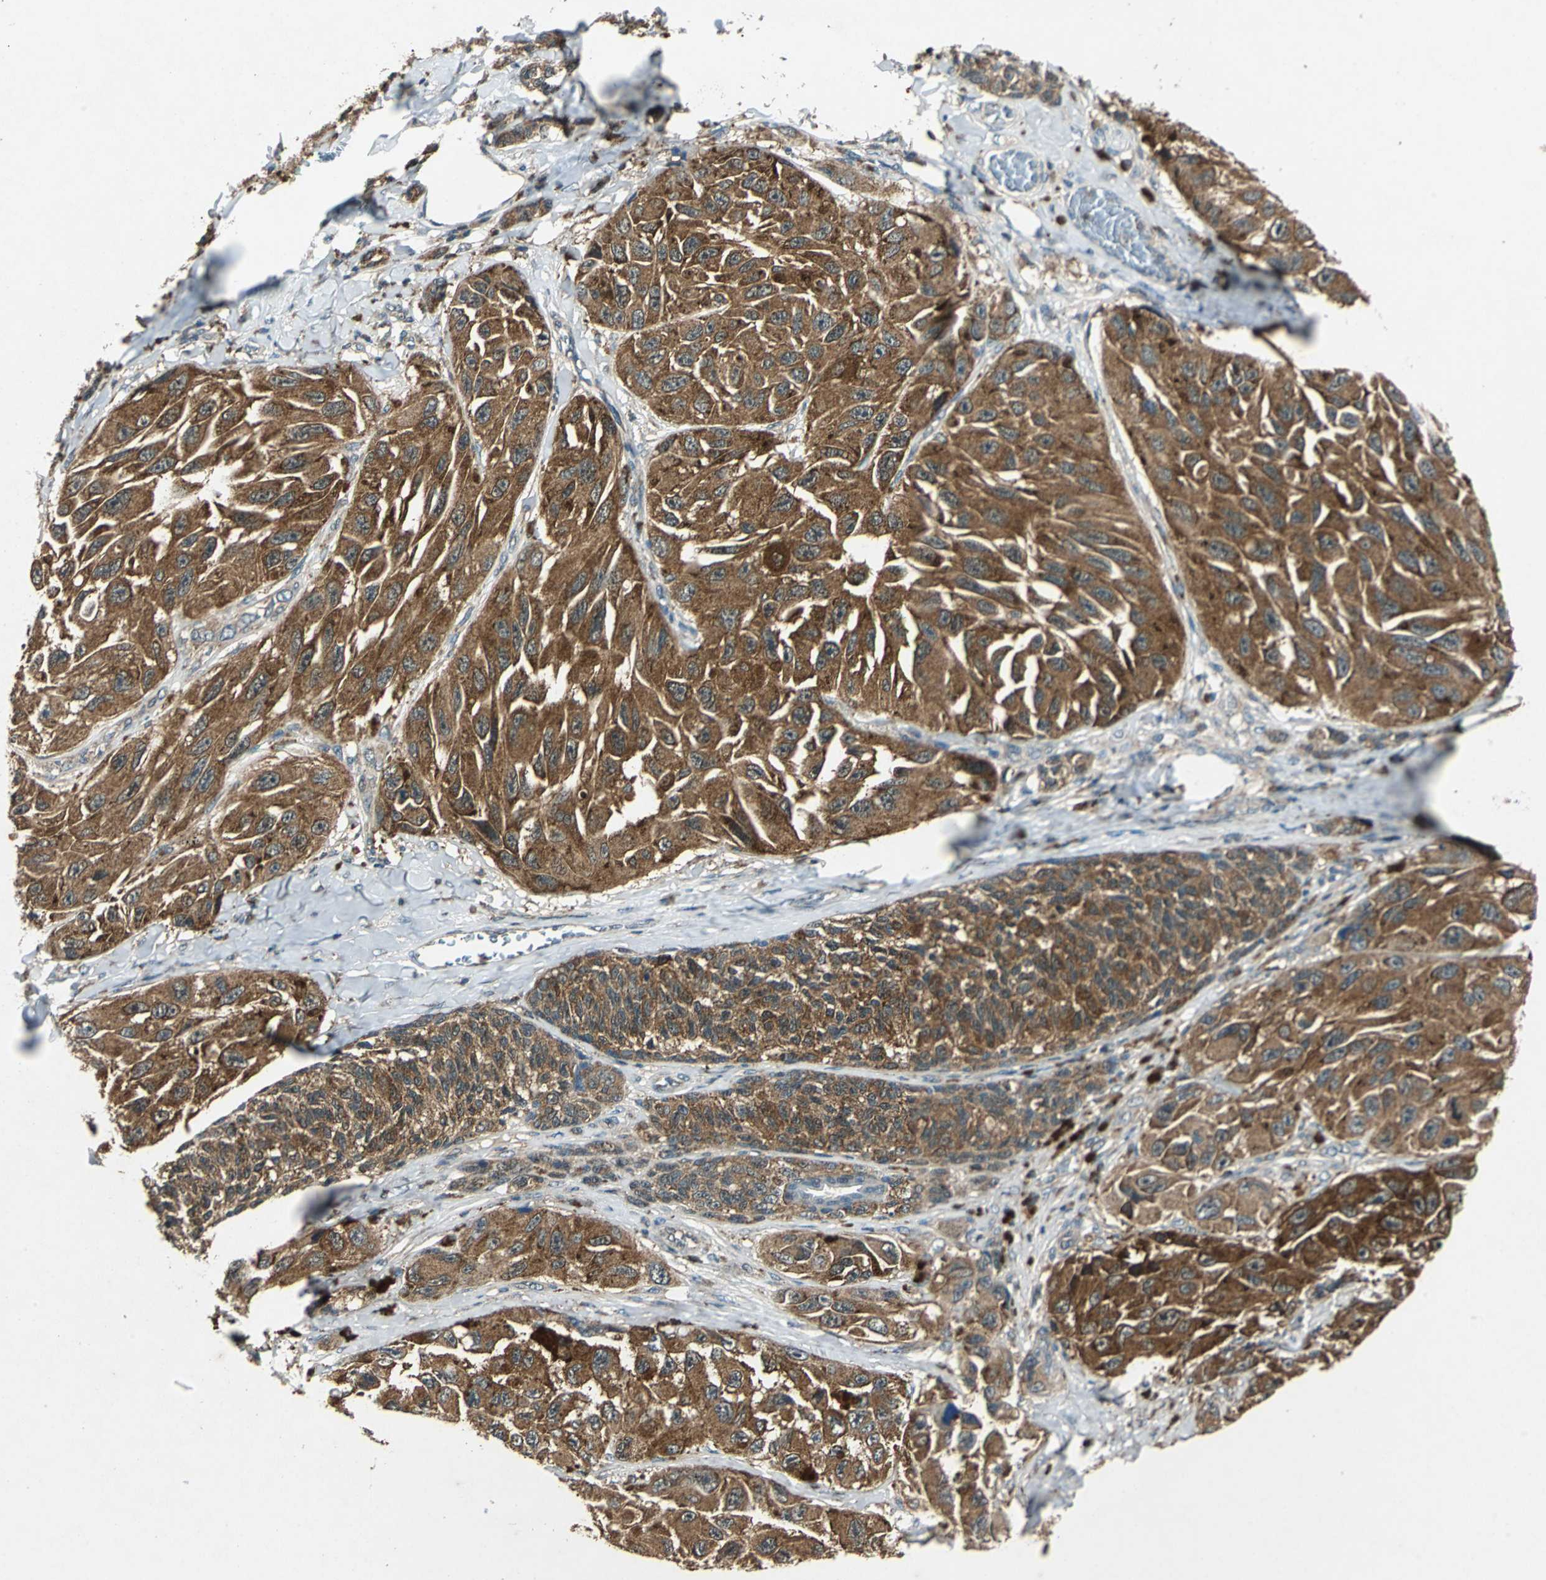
{"staining": {"intensity": "strong", "quantity": ">75%", "location": "cytoplasmic/membranous"}, "tissue": "melanoma", "cell_type": "Tumor cells", "image_type": "cancer", "snomed": [{"axis": "morphology", "description": "Malignant melanoma, NOS"}, {"axis": "topography", "description": "Skin"}], "caption": "The image demonstrates immunohistochemical staining of melanoma. There is strong cytoplasmic/membranous positivity is appreciated in approximately >75% of tumor cells.", "gene": "AHSA1", "patient": {"sex": "female", "age": 73}}